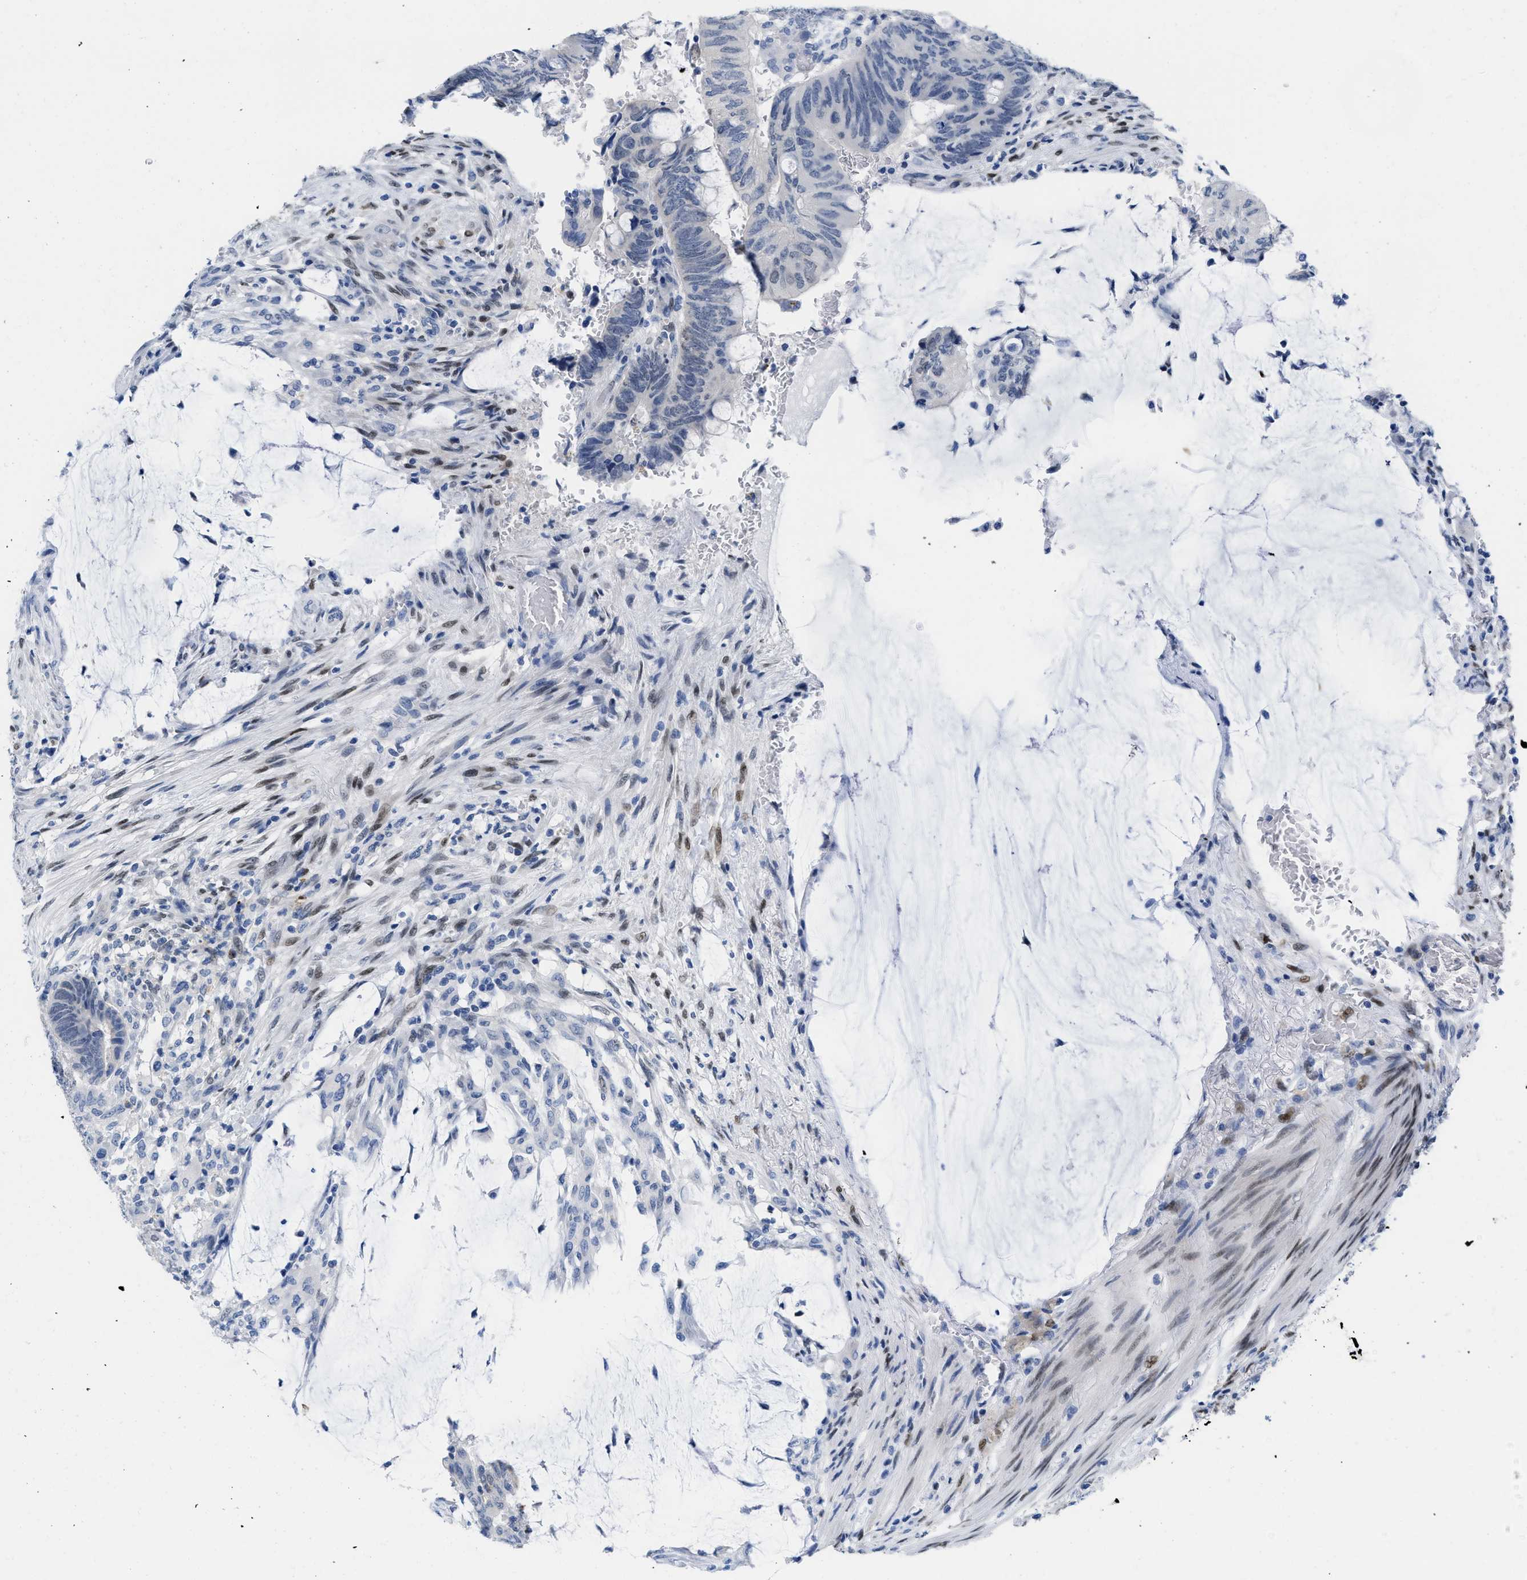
{"staining": {"intensity": "negative", "quantity": "none", "location": "none"}, "tissue": "colorectal cancer", "cell_type": "Tumor cells", "image_type": "cancer", "snomed": [{"axis": "morphology", "description": "Normal tissue, NOS"}, {"axis": "morphology", "description": "Adenocarcinoma, NOS"}, {"axis": "topography", "description": "Rectum"}], "caption": "Immunohistochemistry (IHC) of colorectal adenocarcinoma reveals no positivity in tumor cells. (DAB immunohistochemistry (IHC), high magnification).", "gene": "NFIX", "patient": {"sex": "male", "age": 92}}